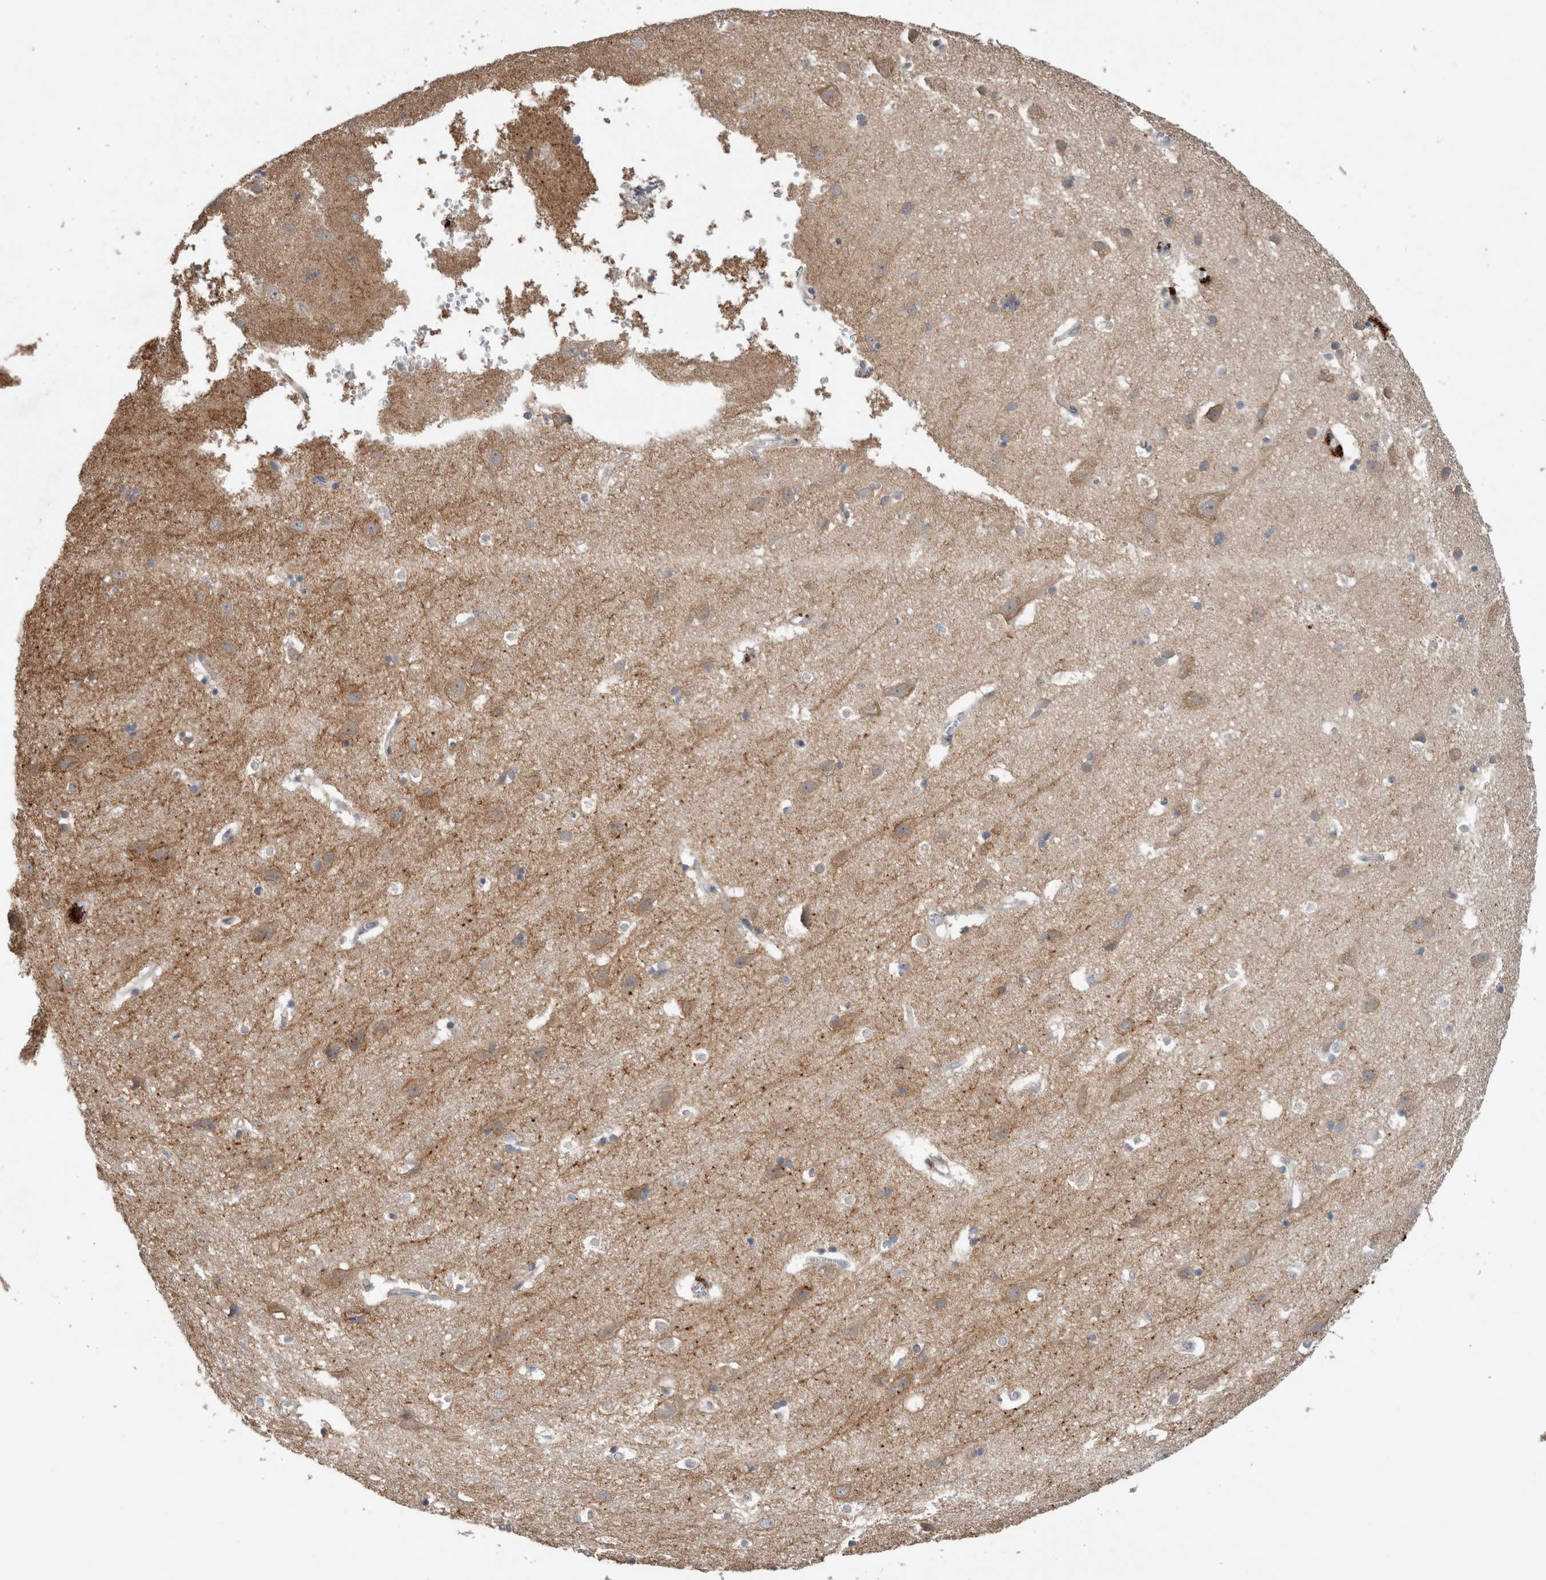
{"staining": {"intensity": "negative", "quantity": "none", "location": "none"}, "tissue": "cerebral cortex", "cell_type": "Endothelial cells", "image_type": "normal", "snomed": [{"axis": "morphology", "description": "Normal tissue, NOS"}, {"axis": "topography", "description": "Cerebral cortex"}], "caption": "High power microscopy image of an immunohistochemistry (IHC) micrograph of unremarkable cerebral cortex, revealing no significant expression in endothelial cells.", "gene": "TARBP1", "patient": {"sex": "male", "age": 54}}